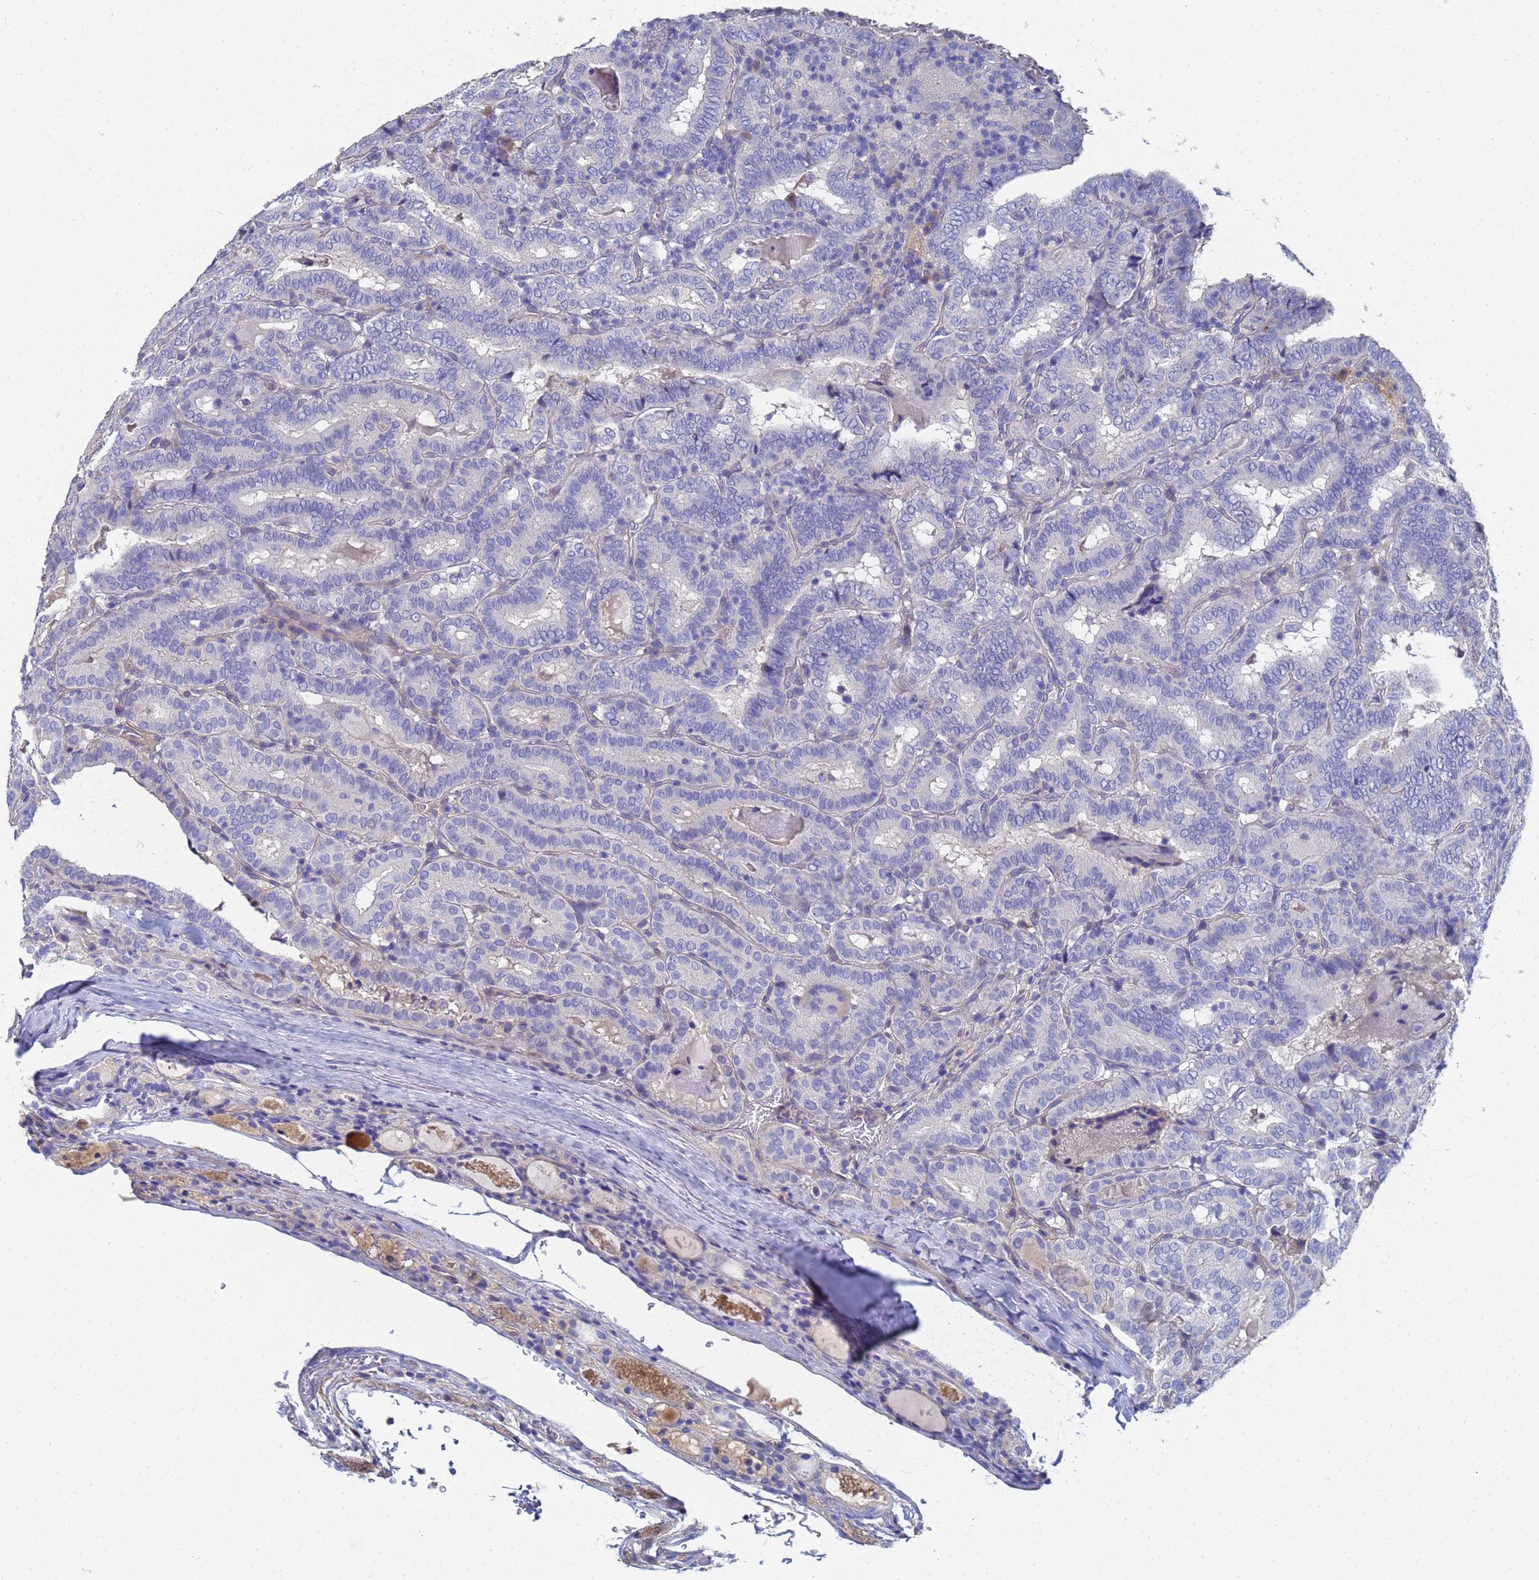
{"staining": {"intensity": "negative", "quantity": "none", "location": "none"}, "tissue": "thyroid cancer", "cell_type": "Tumor cells", "image_type": "cancer", "snomed": [{"axis": "morphology", "description": "Papillary adenocarcinoma, NOS"}, {"axis": "topography", "description": "Thyroid gland"}], "caption": "High power microscopy photomicrograph of an IHC histopathology image of thyroid cancer, revealing no significant staining in tumor cells. Brightfield microscopy of IHC stained with DAB (brown) and hematoxylin (blue), captured at high magnification.", "gene": "LBX2", "patient": {"sex": "female", "age": 72}}